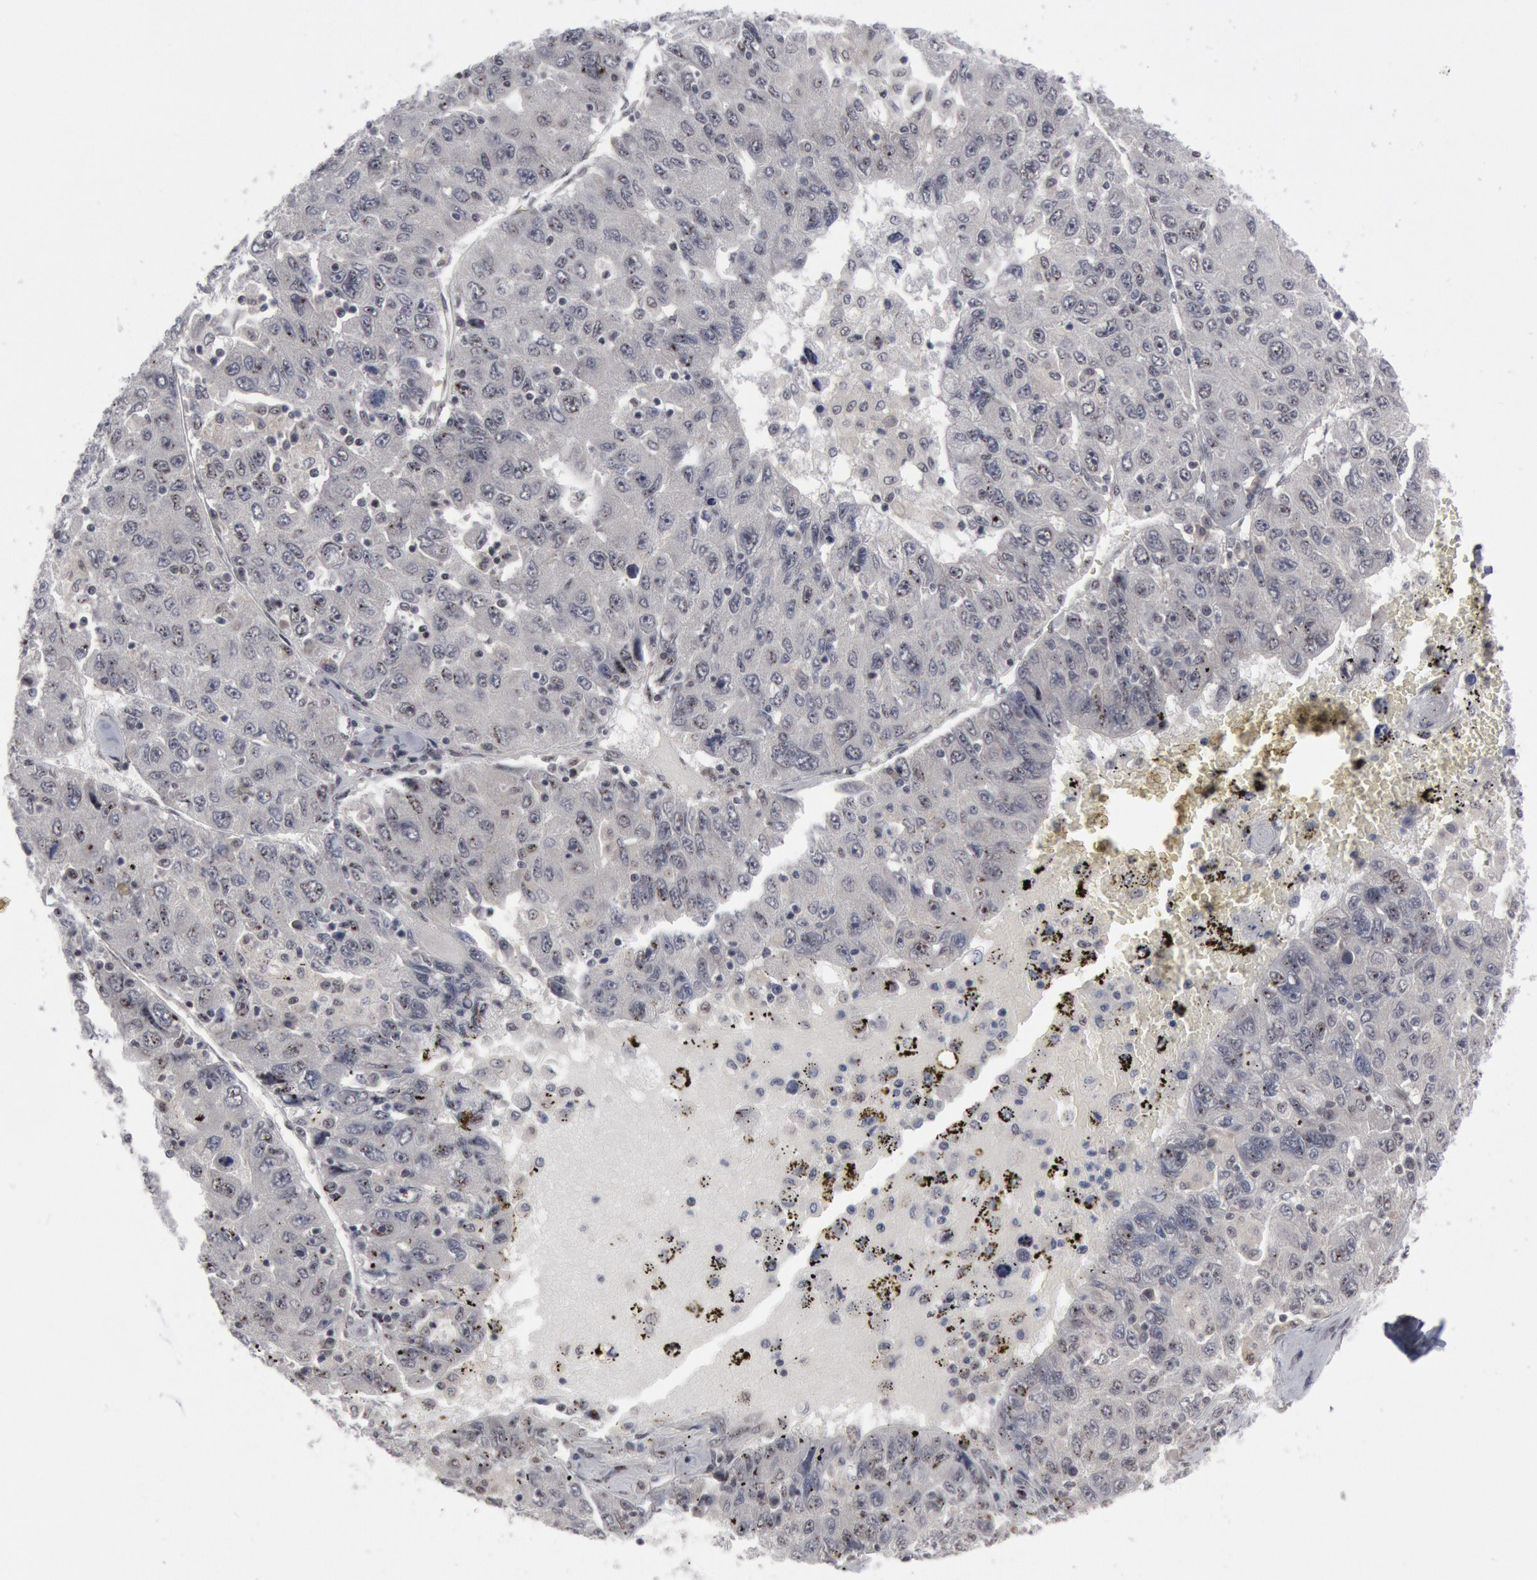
{"staining": {"intensity": "negative", "quantity": "none", "location": "none"}, "tissue": "liver cancer", "cell_type": "Tumor cells", "image_type": "cancer", "snomed": [{"axis": "morphology", "description": "Carcinoma, Hepatocellular, NOS"}, {"axis": "topography", "description": "Liver"}], "caption": "Liver hepatocellular carcinoma was stained to show a protein in brown. There is no significant expression in tumor cells.", "gene": "FOXO1", "patient": {"sex": "male", "age": 49}}